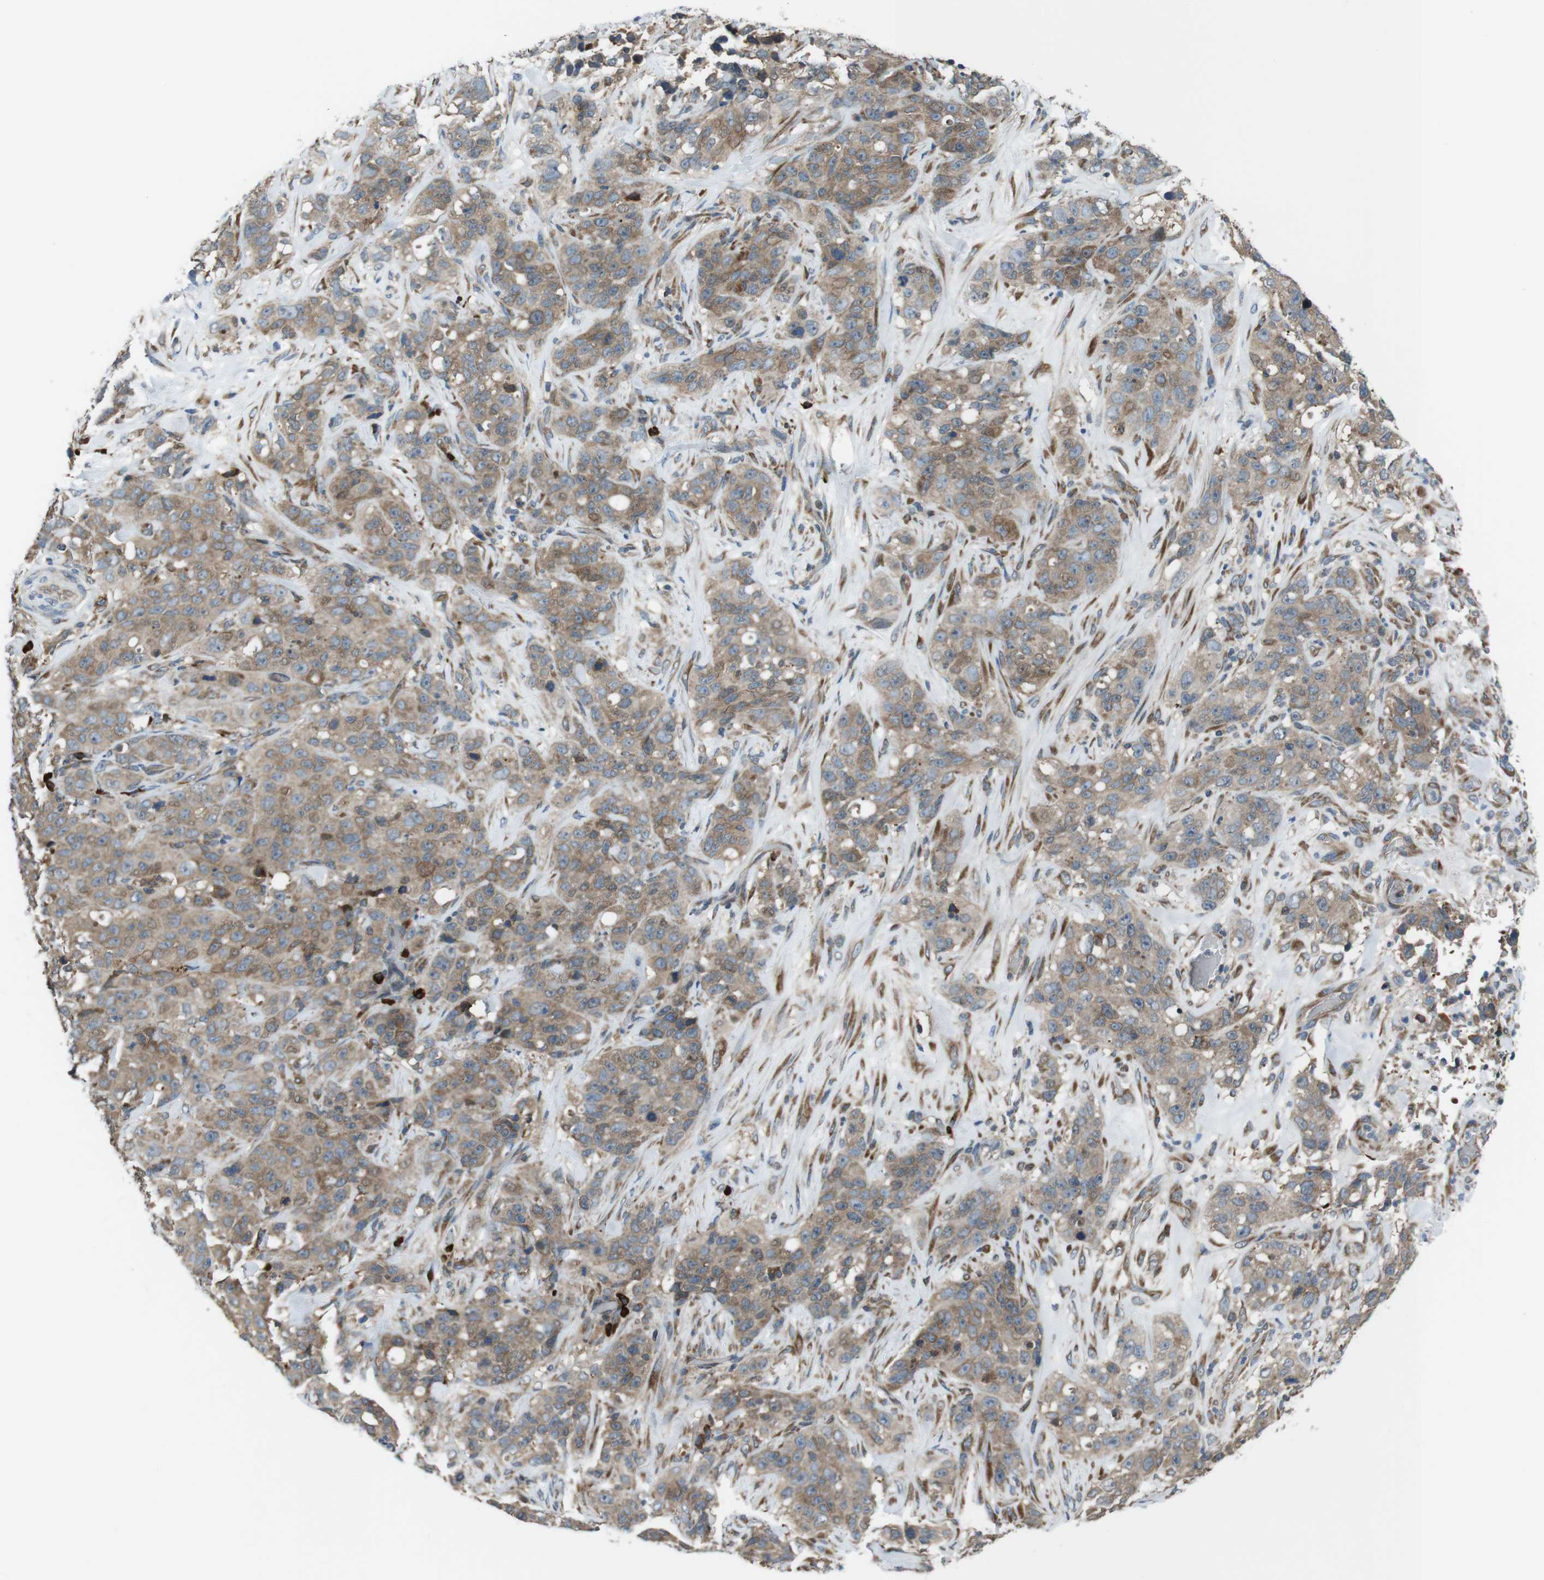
{"staining": {"intensity": "moderate", "quantity": ">75%", "location": "cytoplasmic/membranous"}, "tissue": "stomach cancer", "cell_type": "Tumor cells", "image_type": "cancer", "snomed": [{"axis": "morphology", "description": "Adenocarcinoma, NOS"}, {"axis": "topography", "description": "Stomach"}], "caption": "Adenocarcinoma (stomach) was stained to show a protein in brown. There is medium levels of moderate cytoplasmic/membranous staining in about >75% of tumor cells. (DAB = brown stain, brightfield microscopy at high magnification).", "gene": "SSR3", "patient": {"sex": "male", "age": 48}}